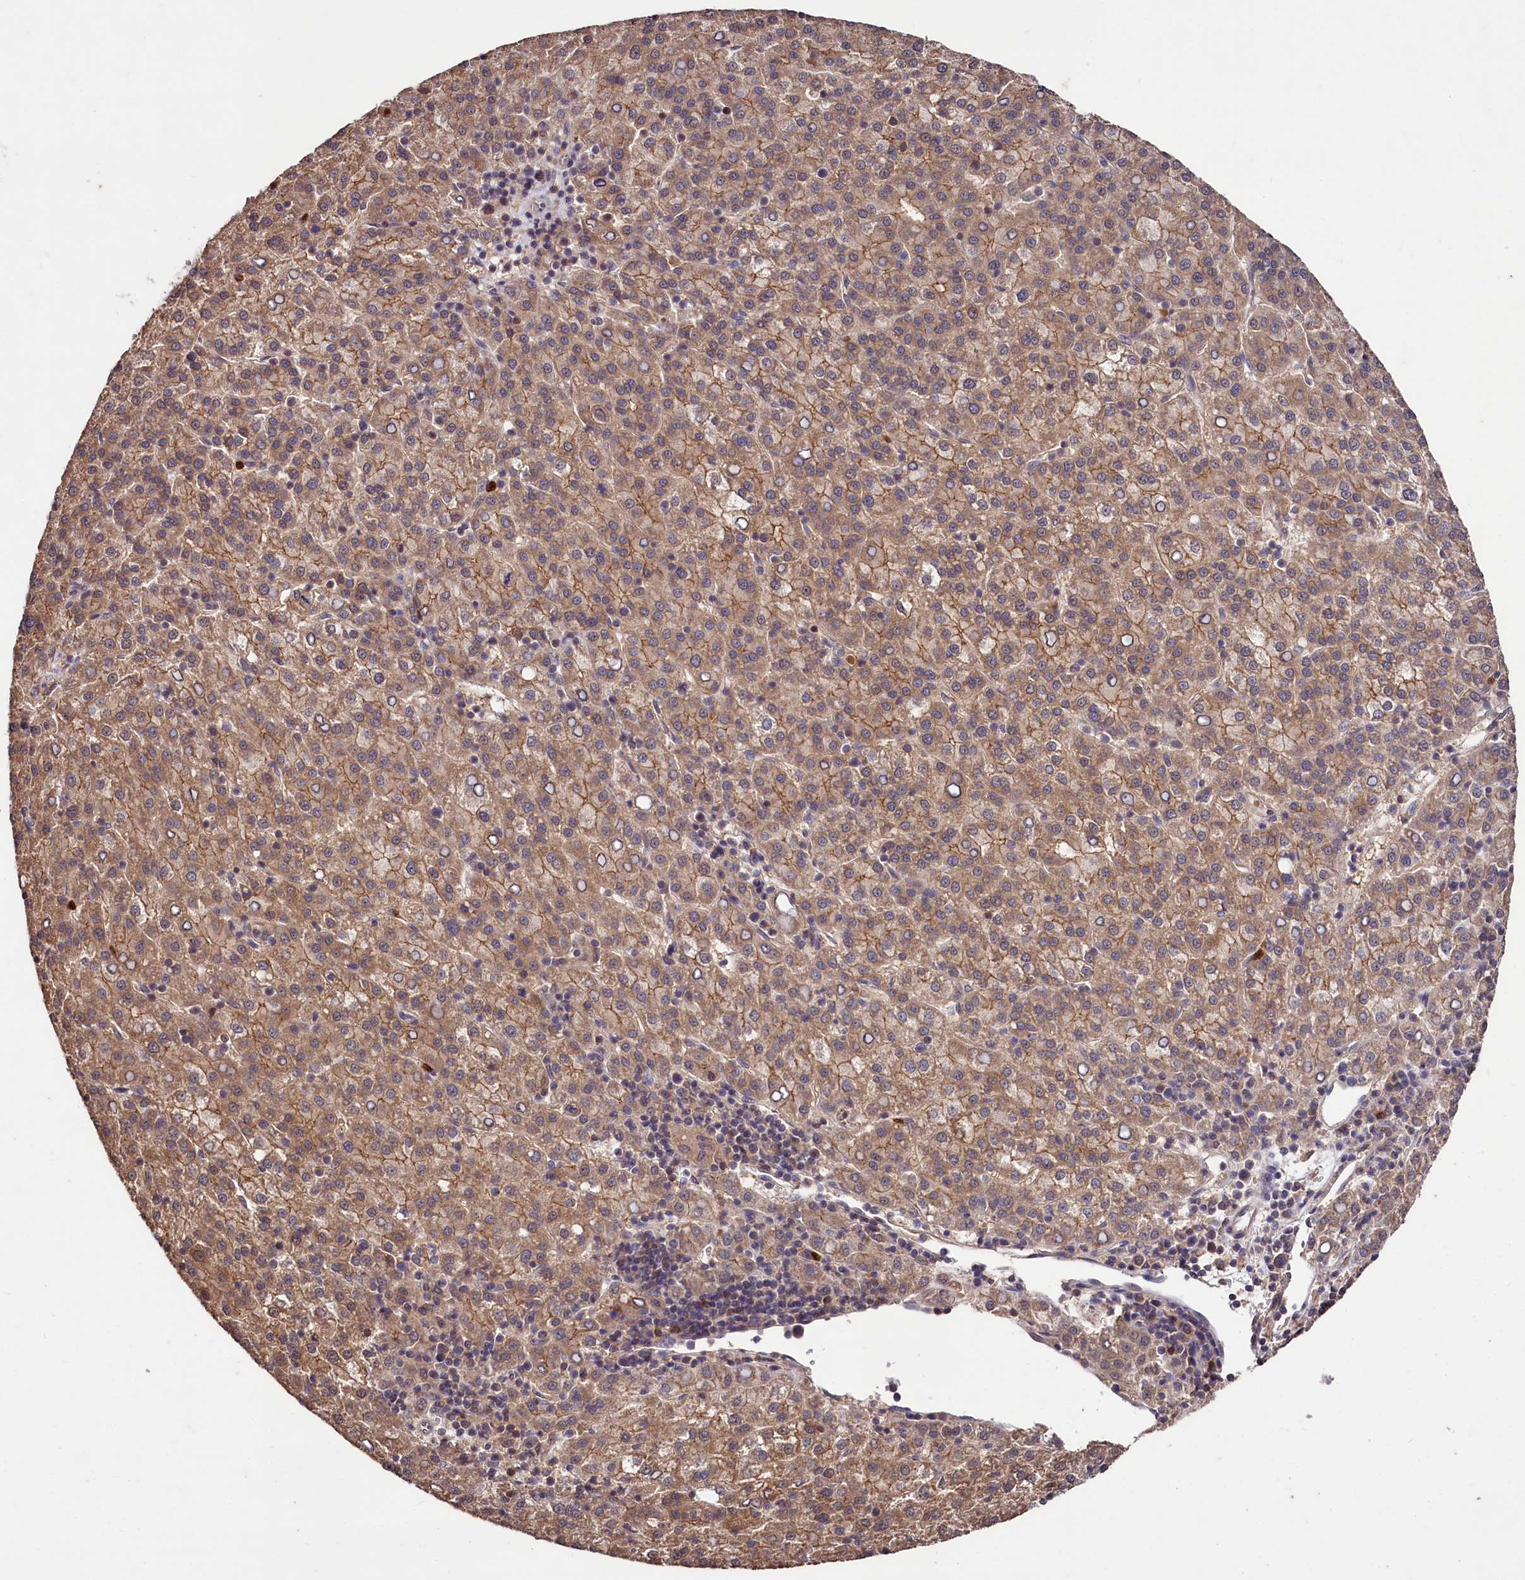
{"staining": {"intensity": "moderate", "quantity": ">75%", "location": "cytoplasmic/membranous"}, "tissue": "liver cancer", "cell_type": "Tumor cells", "image_type": "cancer", "snomed": [{"axis": "morphology", "description": "Carcinoma, Hepatocellular, NOS"}, {"axis": "topography", "description": "Liver"}], "caption": "This photomicrograph demonstrates IHC staining of human liver cancer, with medium moderate cytoplasmic/membranous staining in about >75% of tumor cells.", "gene": "KLRB1", "patient": {"sex": "female", "age": 58}}